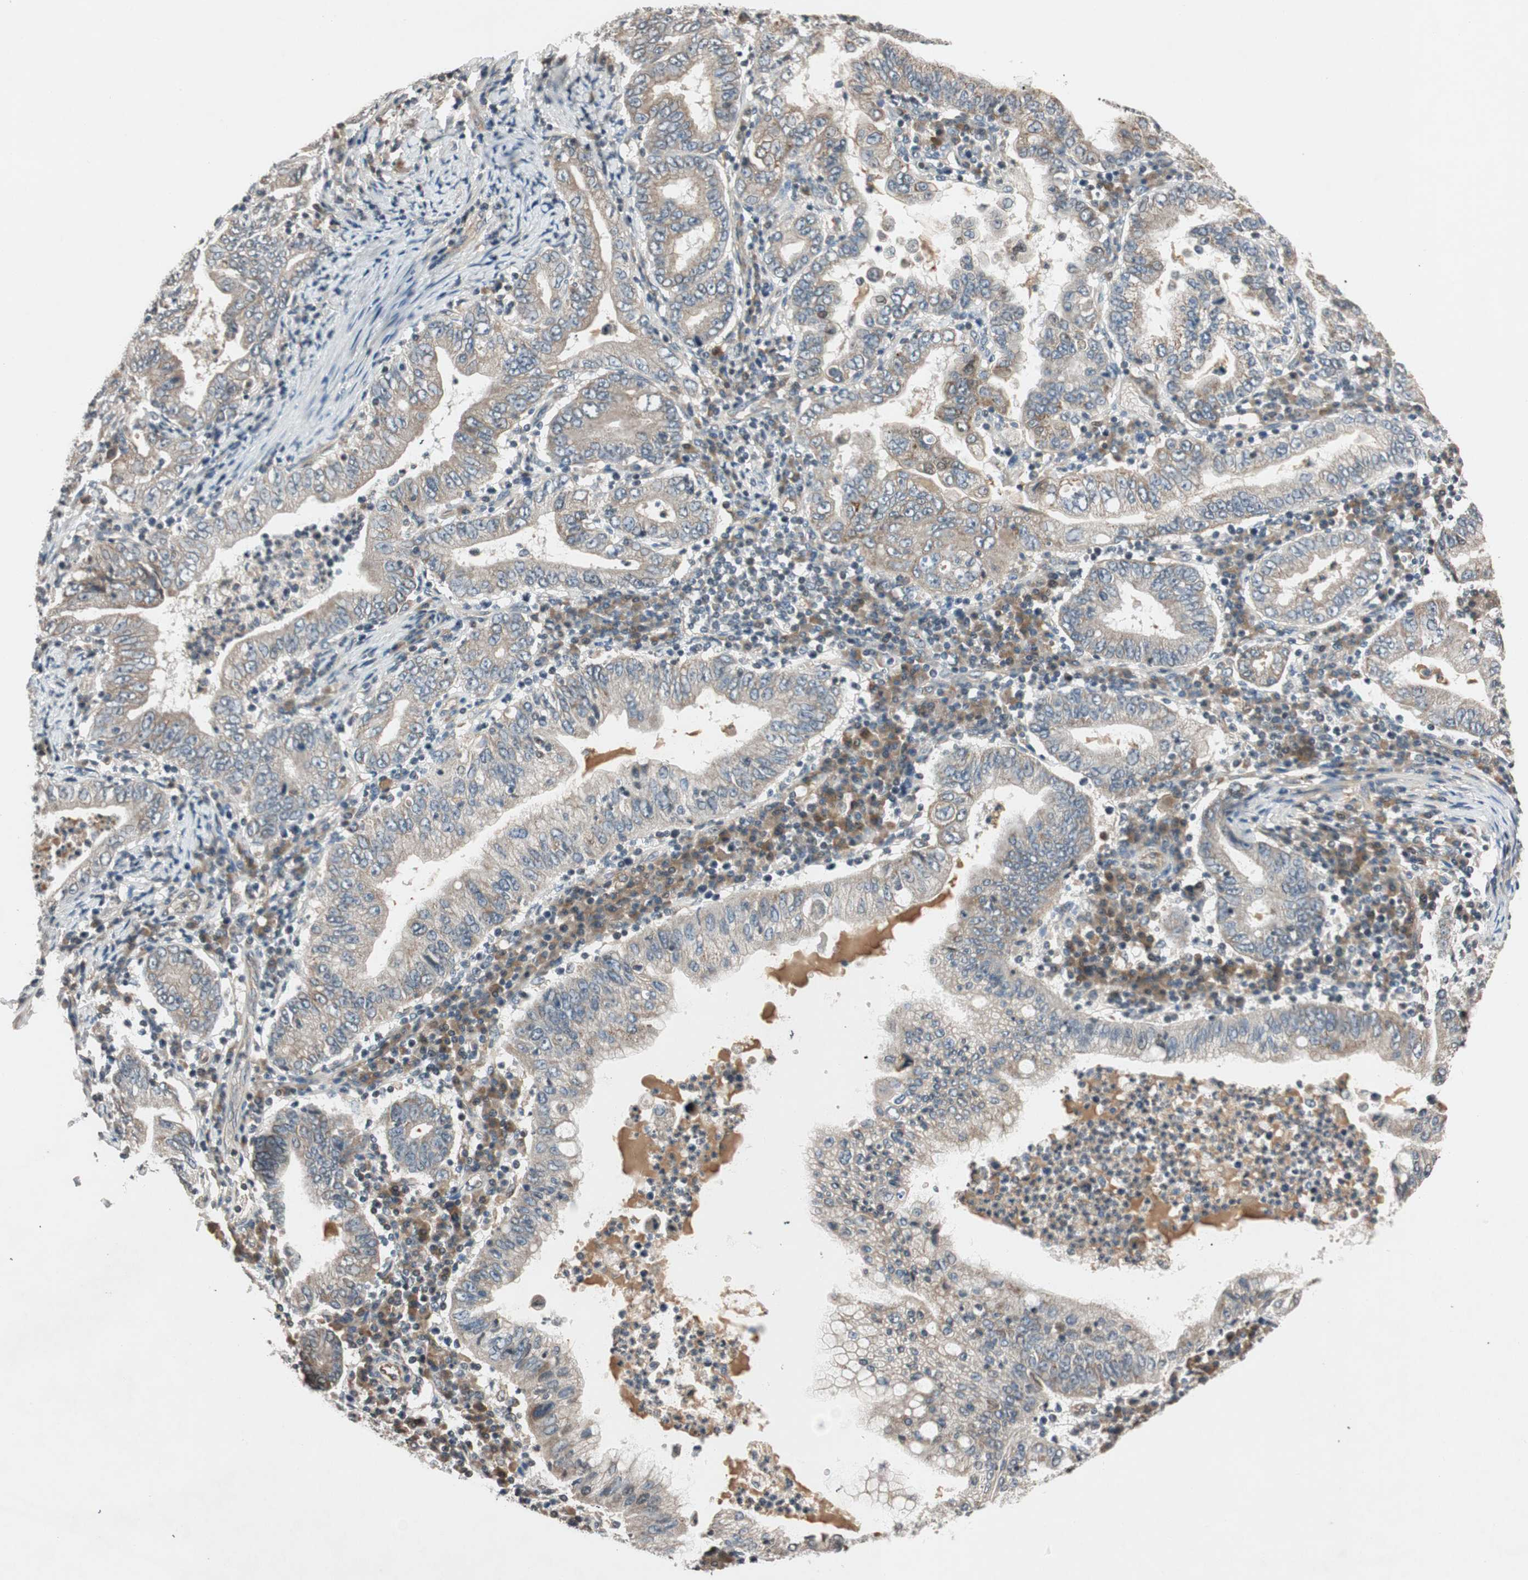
{"staining": {"intensity": "weak", "quantity": ">75%", "location": "cytoplasmic/membranous"}, "tissue": "stomach cancer", "cell_type": "Tumor cells", "image_type": "cancer", "snomed": [{"axis": "morphology", "description": "Normal tissue, NOS"}, {"axis": "morphology", "description": "Adenocarcinoma, NOS"}, {"axis": "topography", "description": "Esophagus"}, {"axis": "topography", "description": "Stomach, upper"}, {"axis": "topography", "description": "Peripheral nerve tissue"}], "caption": "Weak cytoplasmic/membranous staining is appreciated in approximately >75% of tumor cells in adenocarcinoma (stomach).", "gene": "GCLM", "patient": {"sex": "male", "age": 62}}